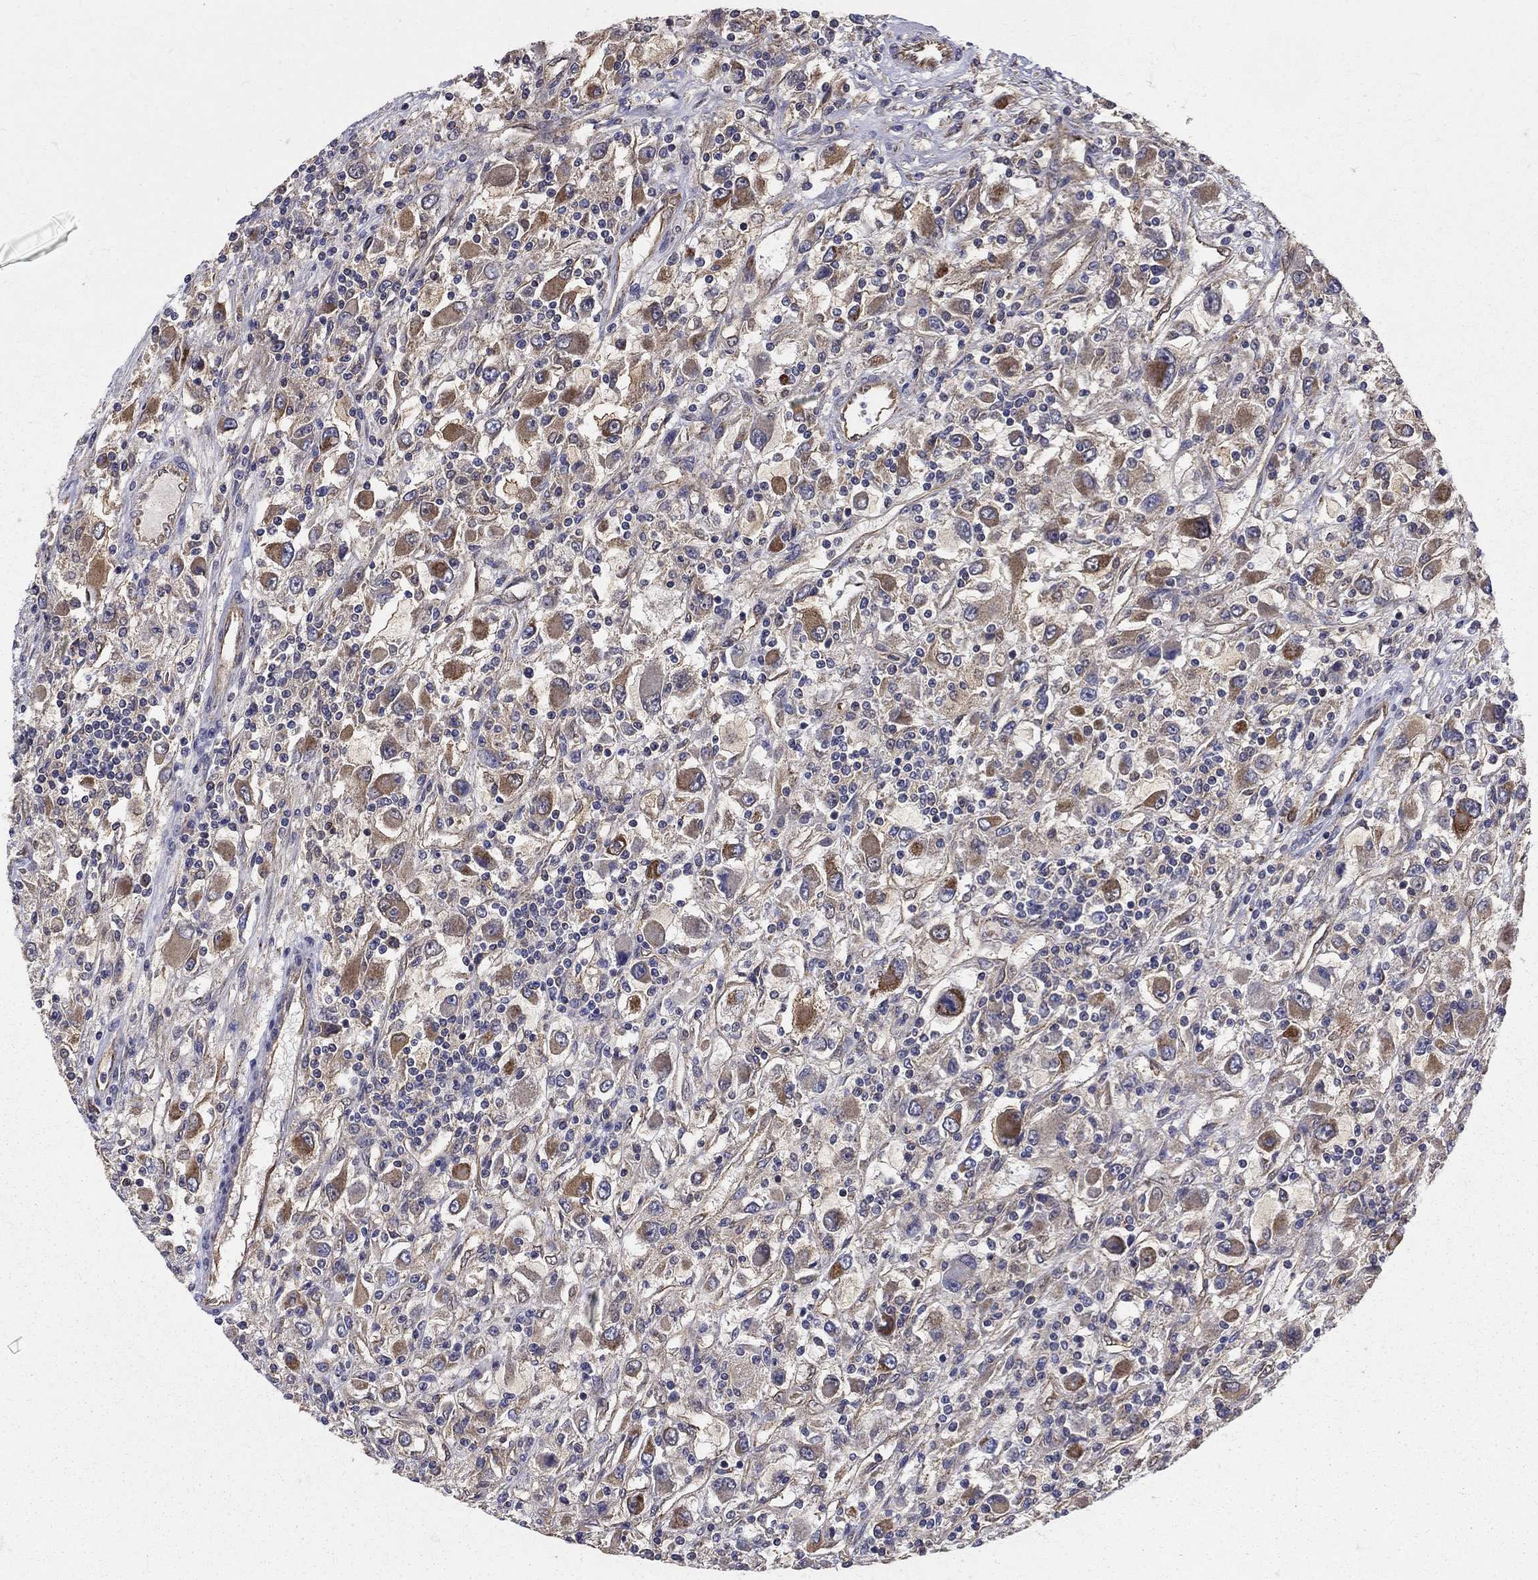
{"staining": {"intensity": "strong", "quantity": "<25%", "location": "cytoplasmic/membranous"}, "tissue": "renal cancer", "cell_type": "Tumor cells", "image_type": "cancer", "snomed": [{"axis": "morphology", "description": "Adenocarcinoma, NOS"}, {"axis": "topography", "description": "Kidney"}], "caption": "Renal cancer stained for a protein (brown) shows strong cytoplasmic/membranous positive staining in about <25% of tumor cells.", "gene": "GCSH", "patient": {"sex": "female", "age": 67}}